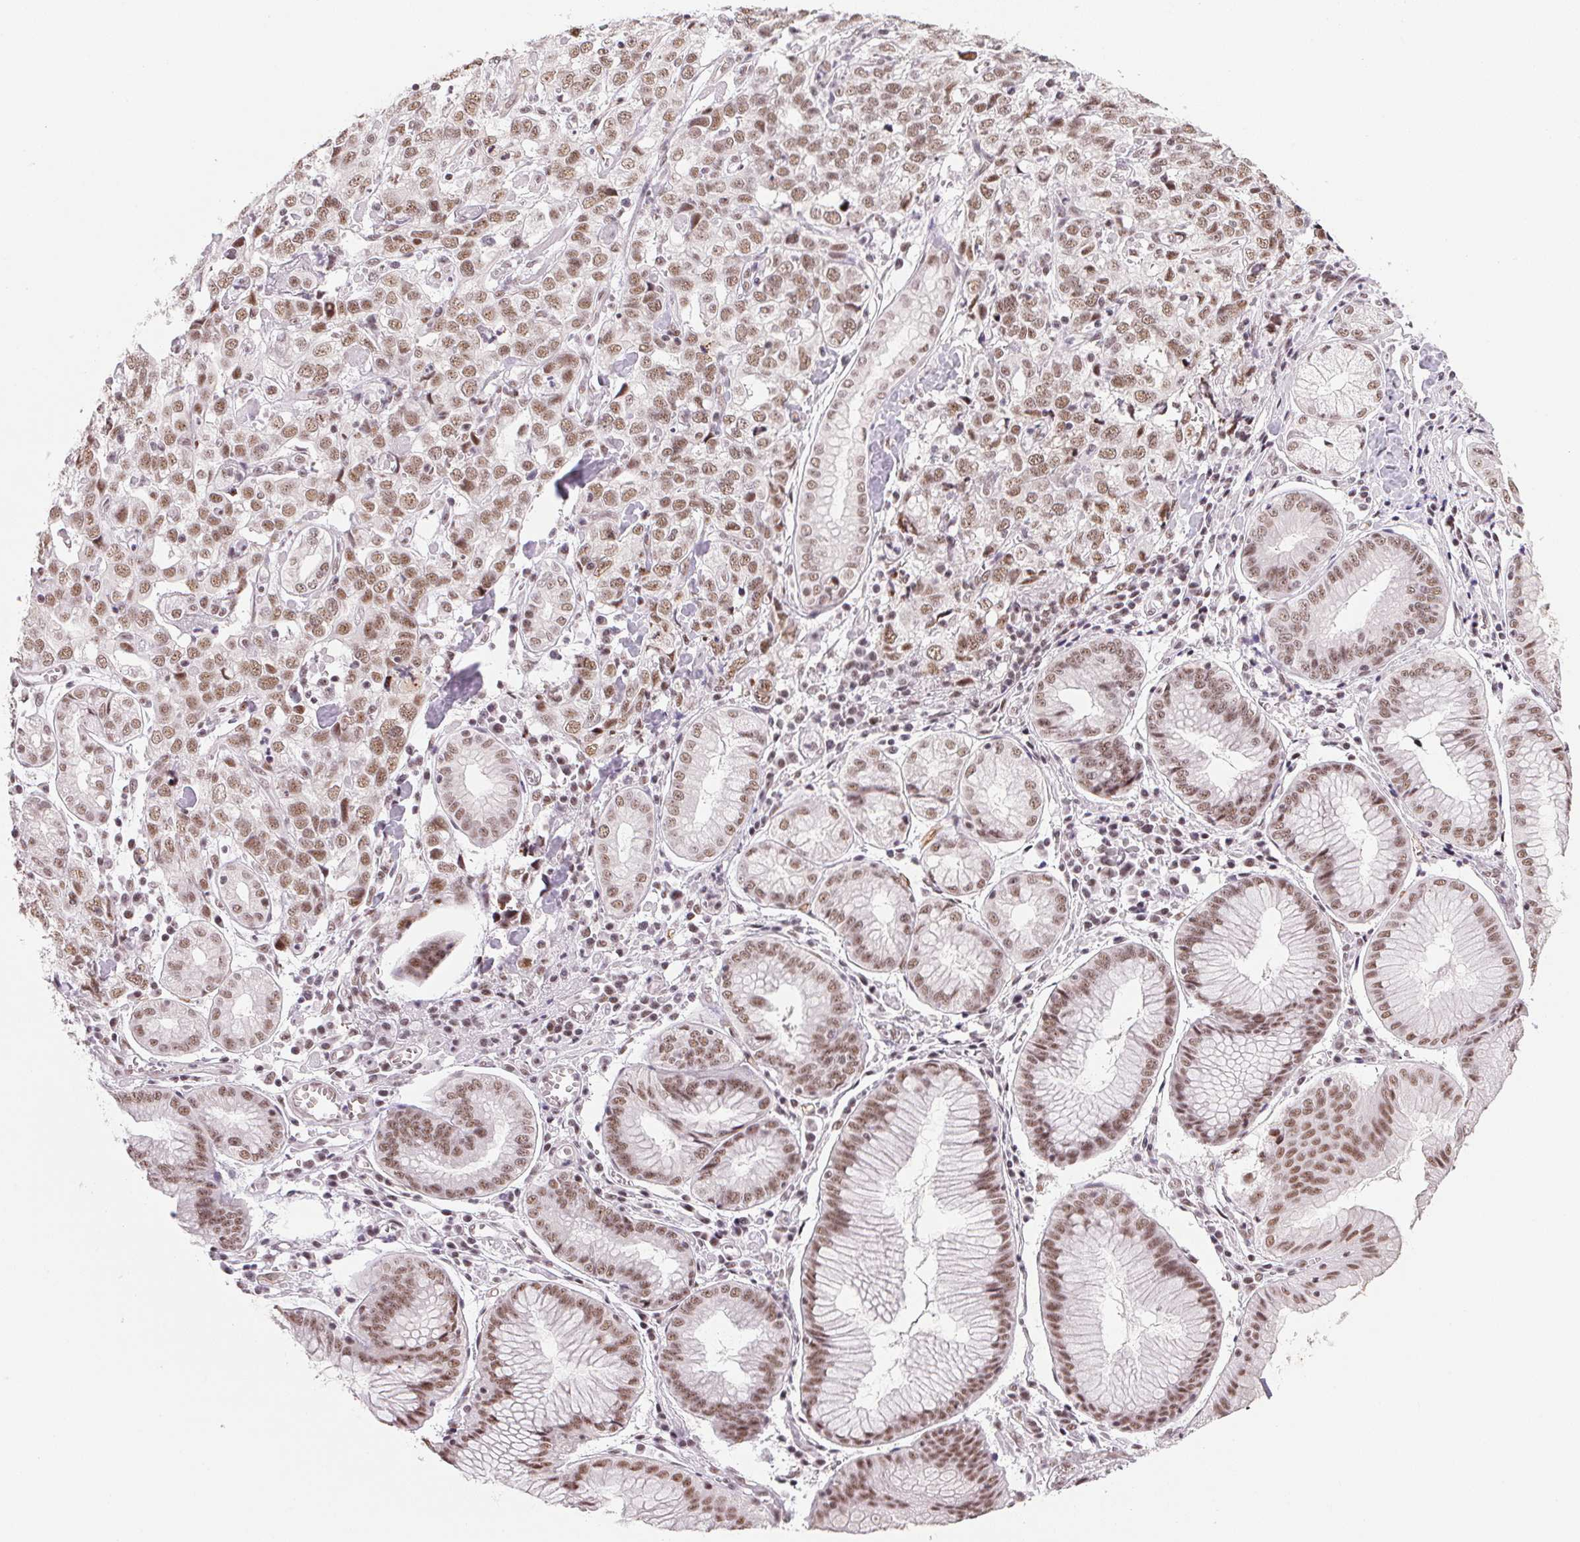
{"staining": {"intensity": "moderate", "quantity": ">75%", "location": "nuclear"}, "tissue": "stomach cancer", "cell_type": "Tumor cells", "image_type": "cancer", "snomed": [{"axis": "morphology", "description": "Adenocarcinoma, NOS"}, {"axis": "topography", "description": "Stomach, upper"}], "caption": "Immunohistochemistry (IHC) of stomach adenocarcinoma exhibits medium levels of moderate nuclear expression in about >75% of tumor cells.", "gene": "SRSF7", "patient": {"sex": "male", "age": 81}}